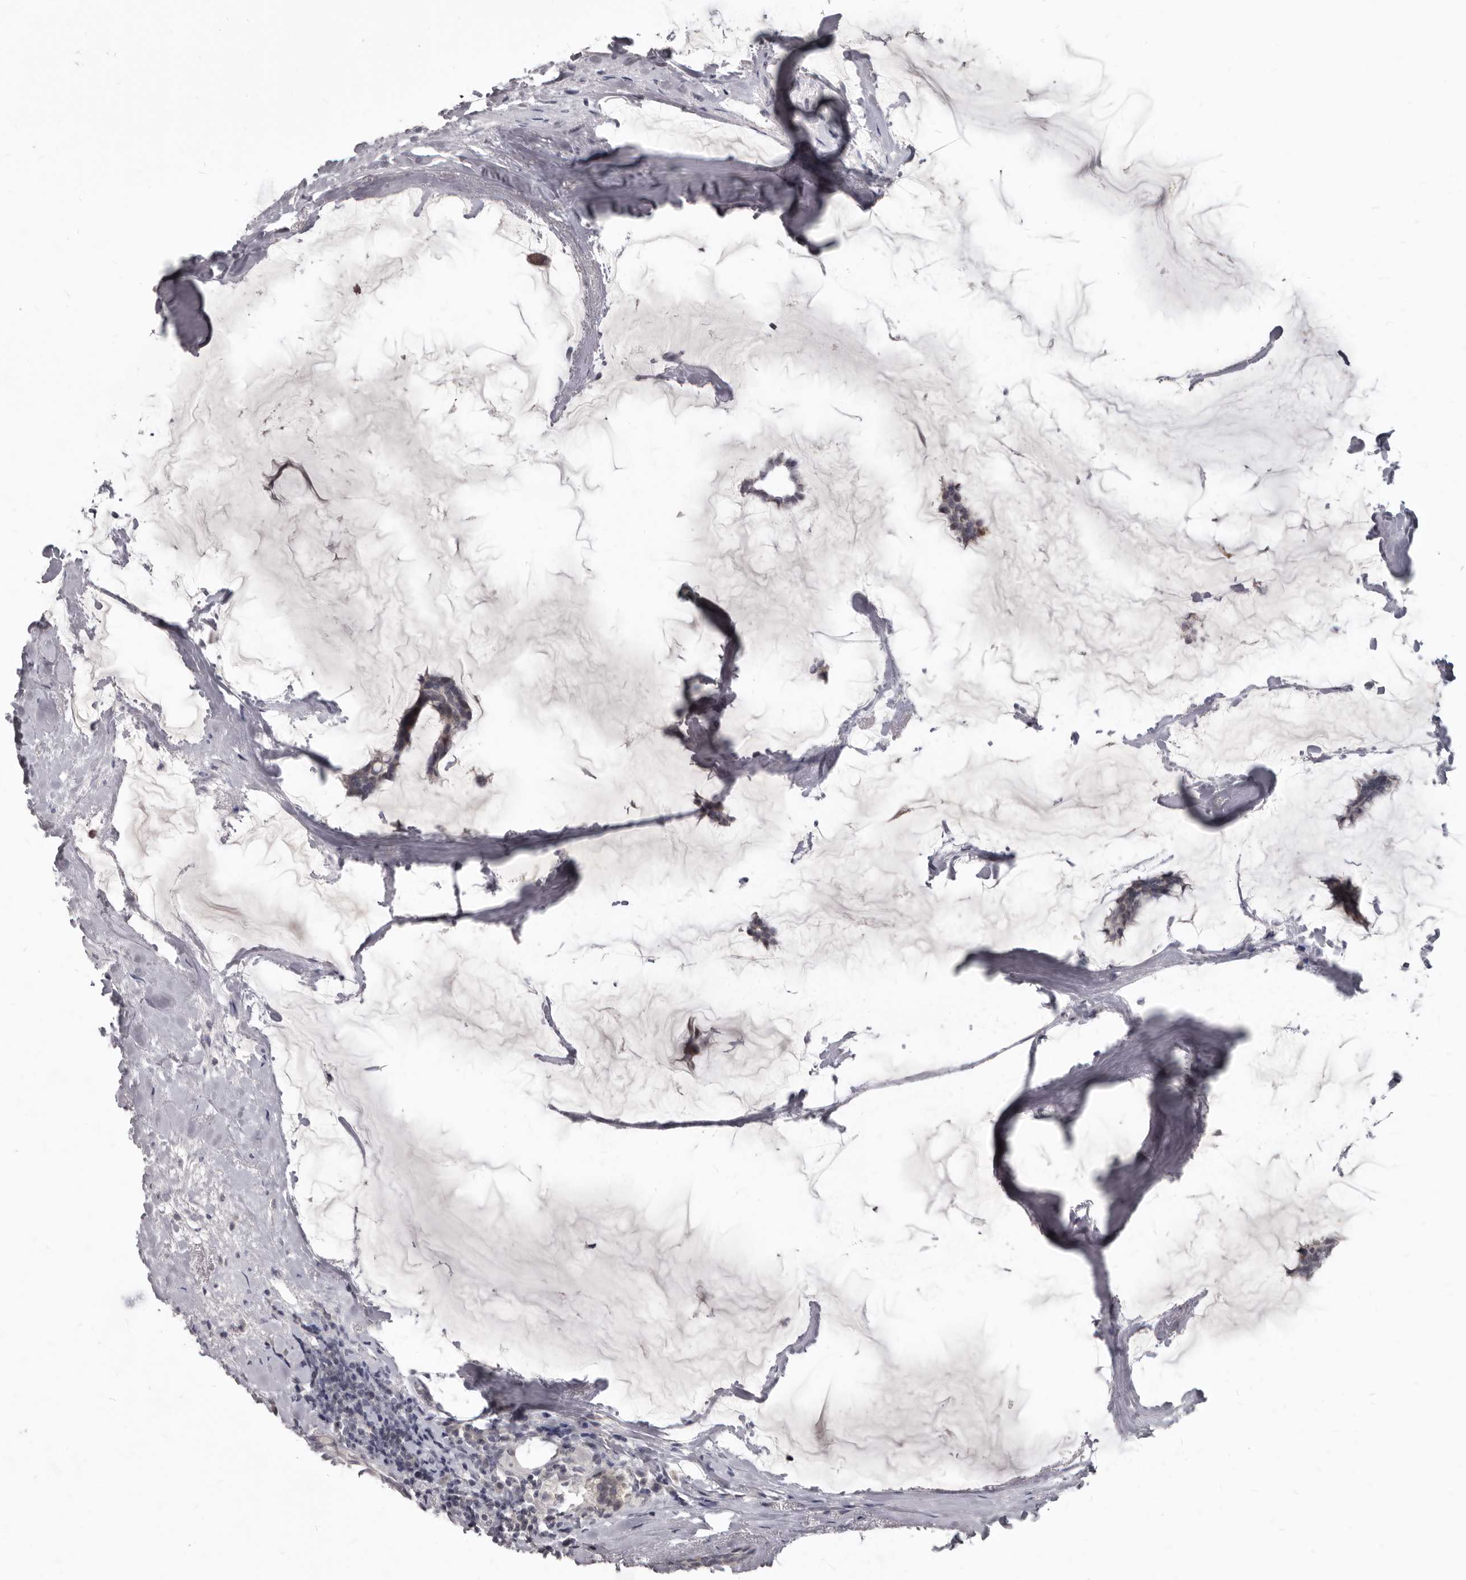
{"staining": {"intensity": "negative", "quantity": "none", "location": "none"}, "tissue": "breast cancer", "cell_type": "Tumor cells", "image_type": "cancer", "snomed": [{"axis": "morphology", "description": "Duct carcinoma"}, {"axis": "topography", "description": "Breast"}], "caption": "Breast cancer was stained to show a protein in brown. There is no significant positivity in tumor cells.", "gene": "SULT1E1", "patient": {"sex": "female", "age": 93}}